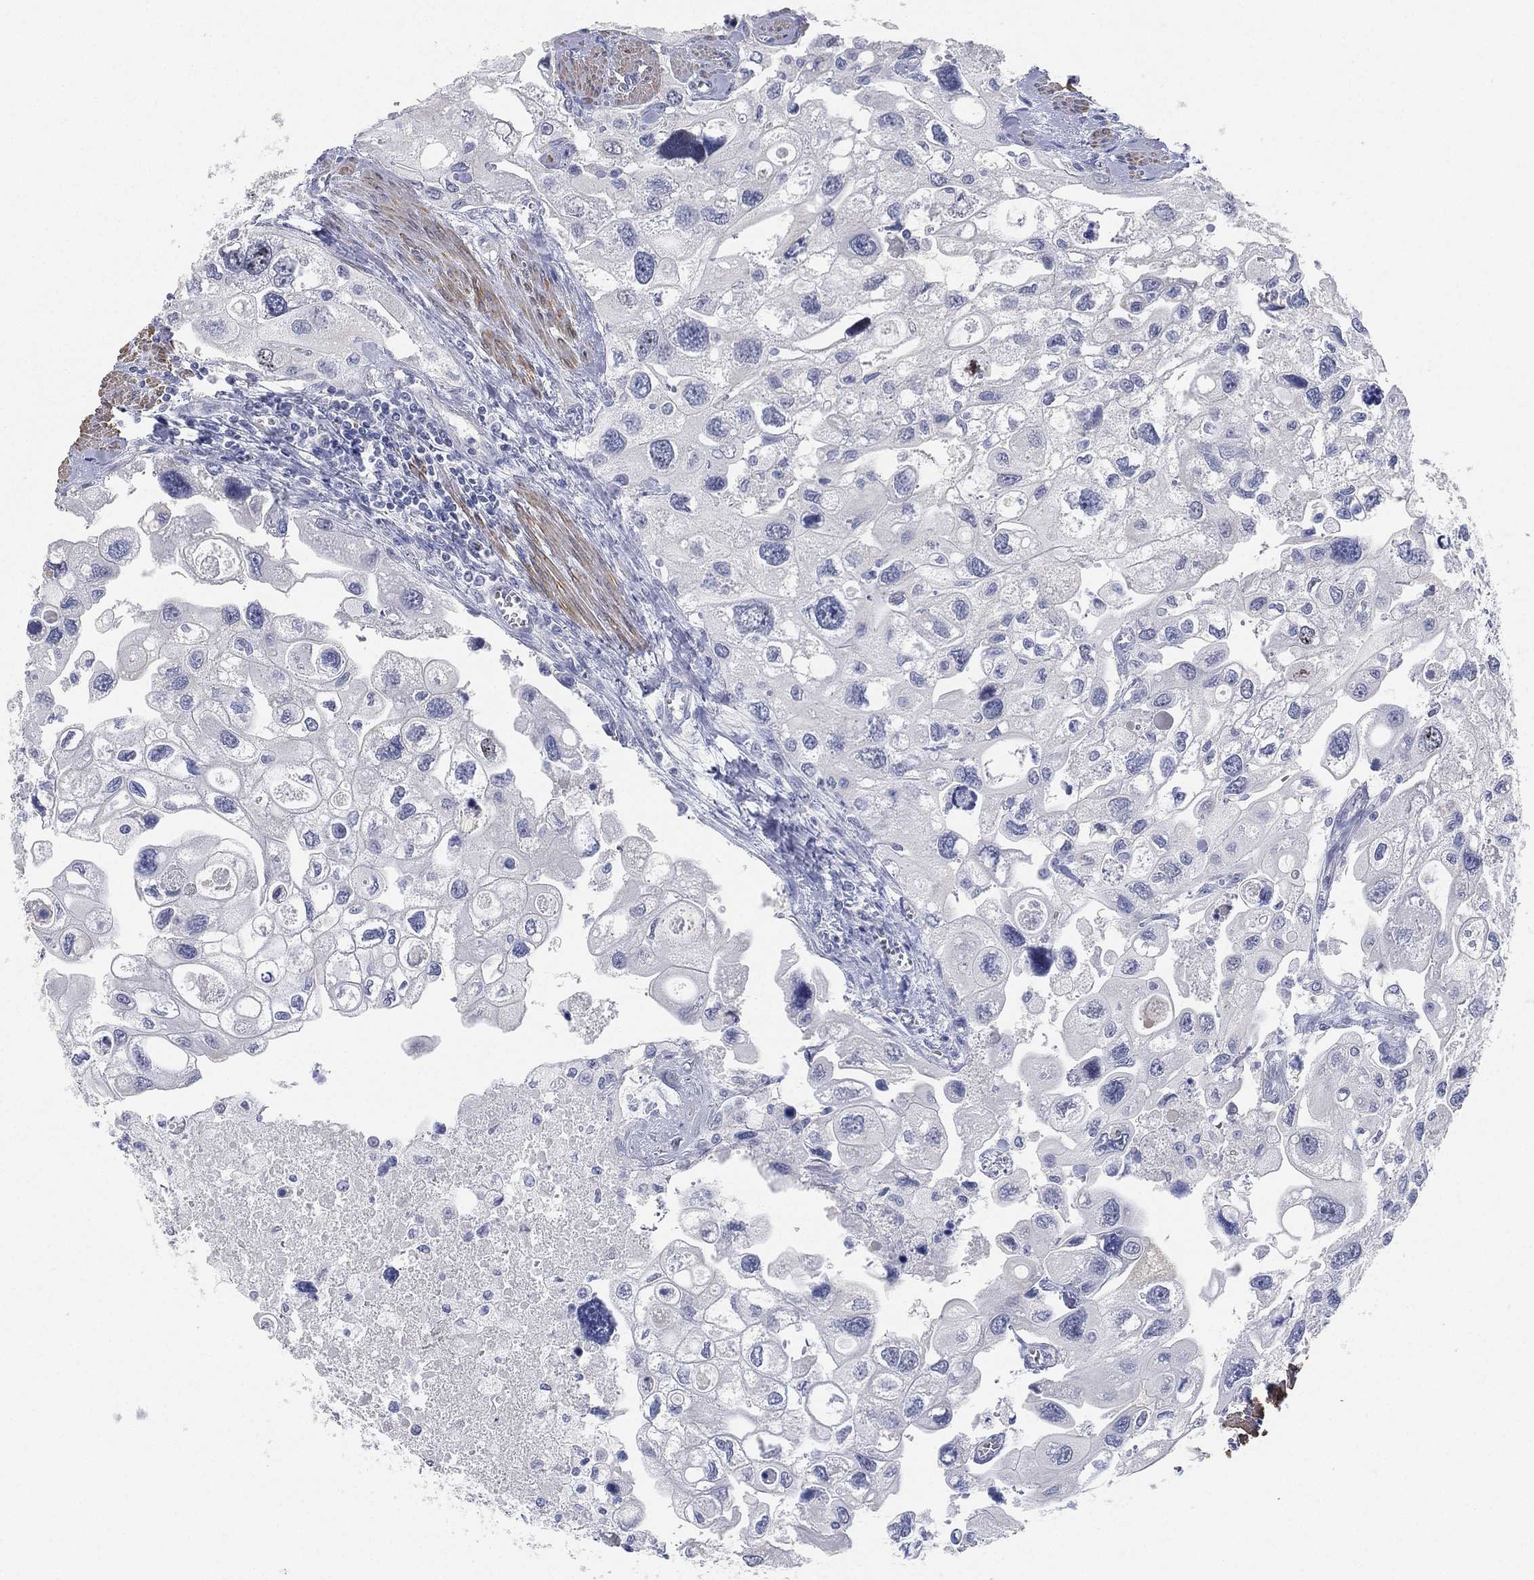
{"staining": {"intensity": "negative", "quantity": "none", "location": "none"}, "tissue": "urothelial cancer", "cell_type": "Tumor cells", "image_type": "cancer", "snomed": [{"axis": "morphology", "description": "Urothelial carcinoma, High grade"}, {"axis": "topography", "description": "Urinary bladder"}], "caption": "Tumor cells show no significant protein positivity in urothelial carcinoma (high-grade).", "gene": "FAM187B", "patient": {"sex": "male", "age": 59}}